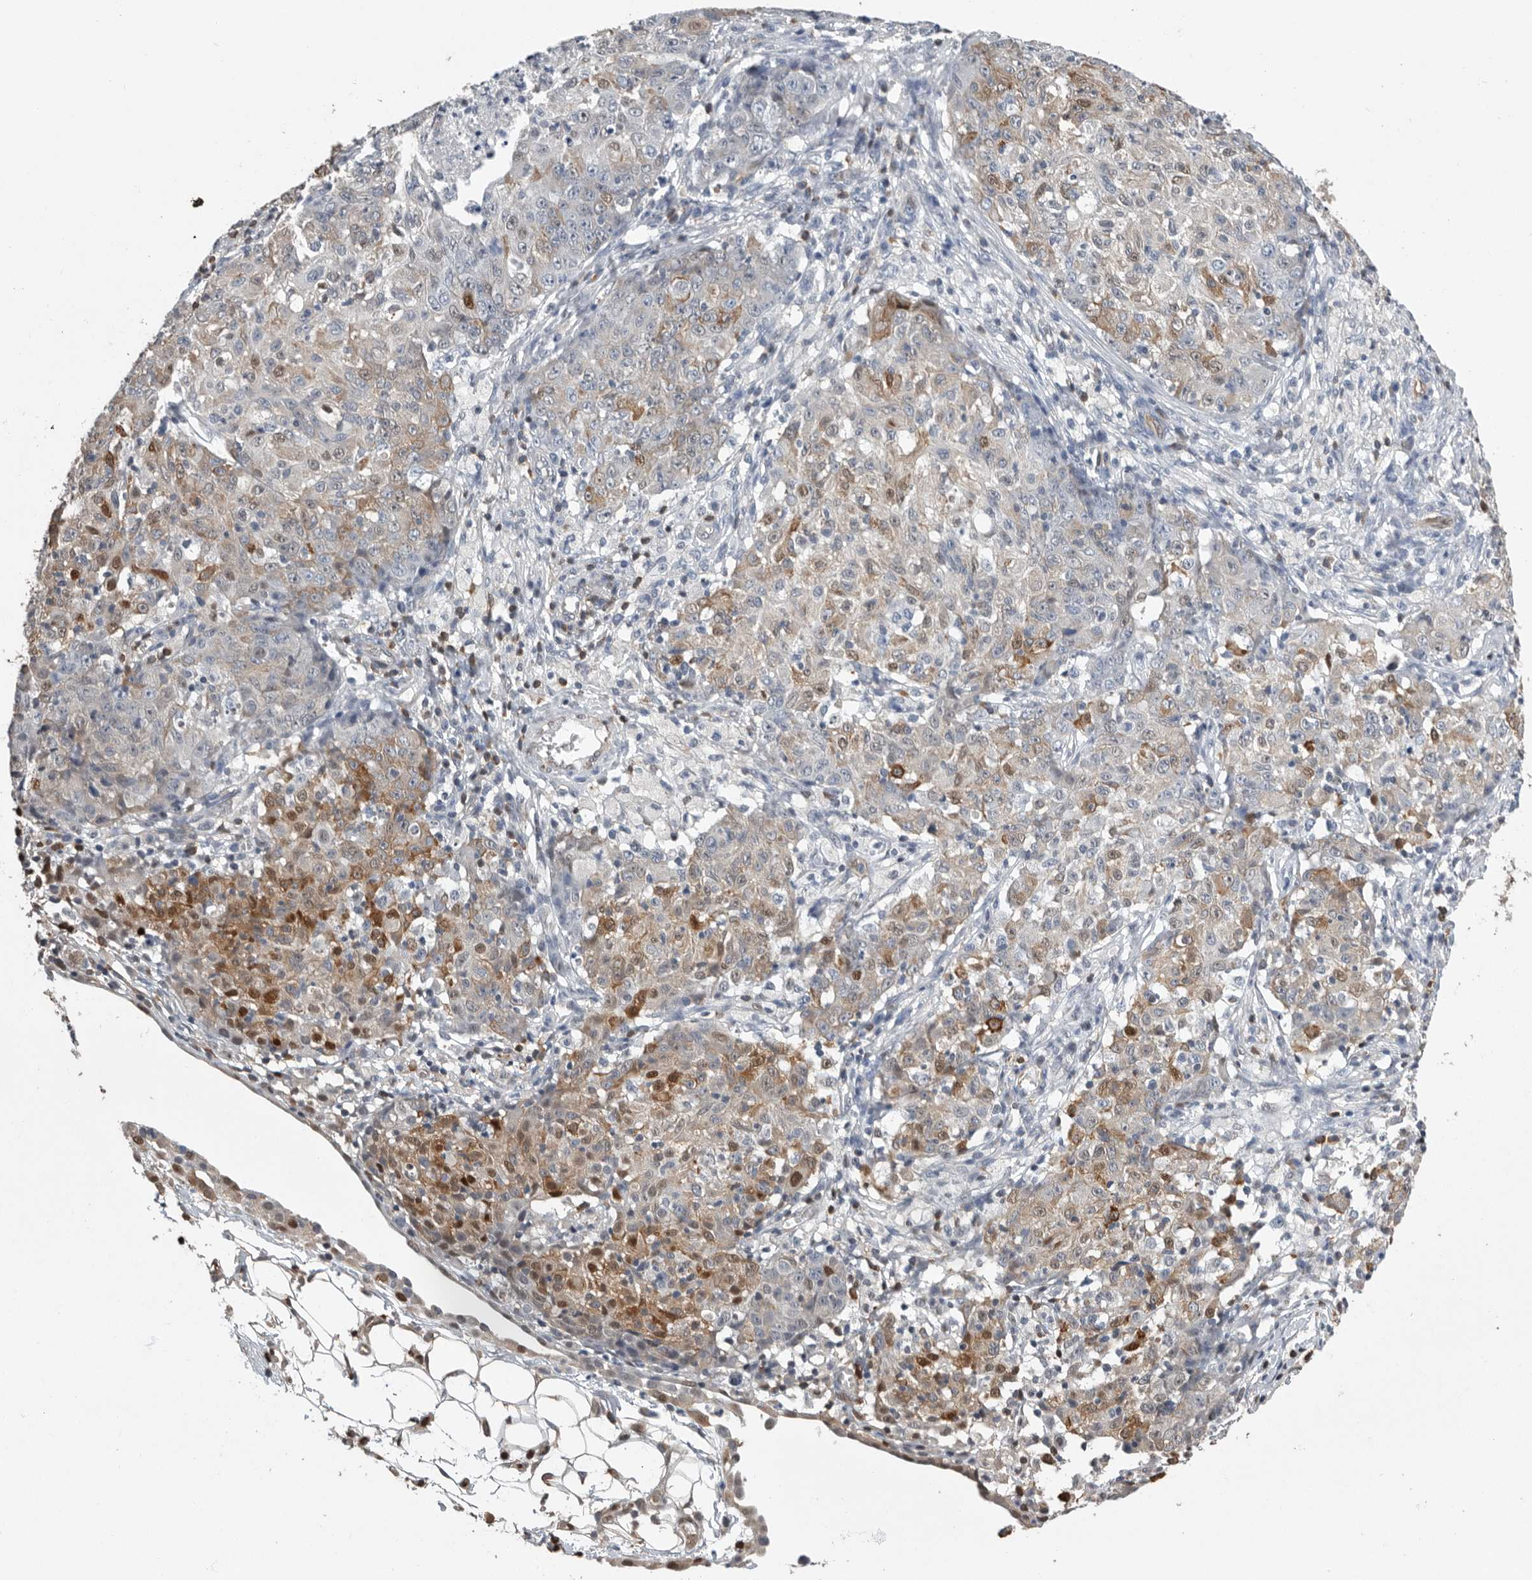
{"staining": {"intensity": "moderate", "quantity": "25%-75%", "location": "cytoplasmic/membranous"}, "tissue": "ovarian cancer", "cell_type": "Tumor cells", "image_type": "cancer", "snomed": [{"axis": "morphology", "description": "Carcinoma, endometroid"}, {"axis": "topography", "description": "Ovary"}], "caption": "A brown stain highlights moderate cytoplasmic/membranous expression of a protein in human endometroid carcinoma (ovarian) tumor cells. Nuclei are stained in blue.", "gene": "PDCD4", "patient": {"sex": "female", "age": 42}}